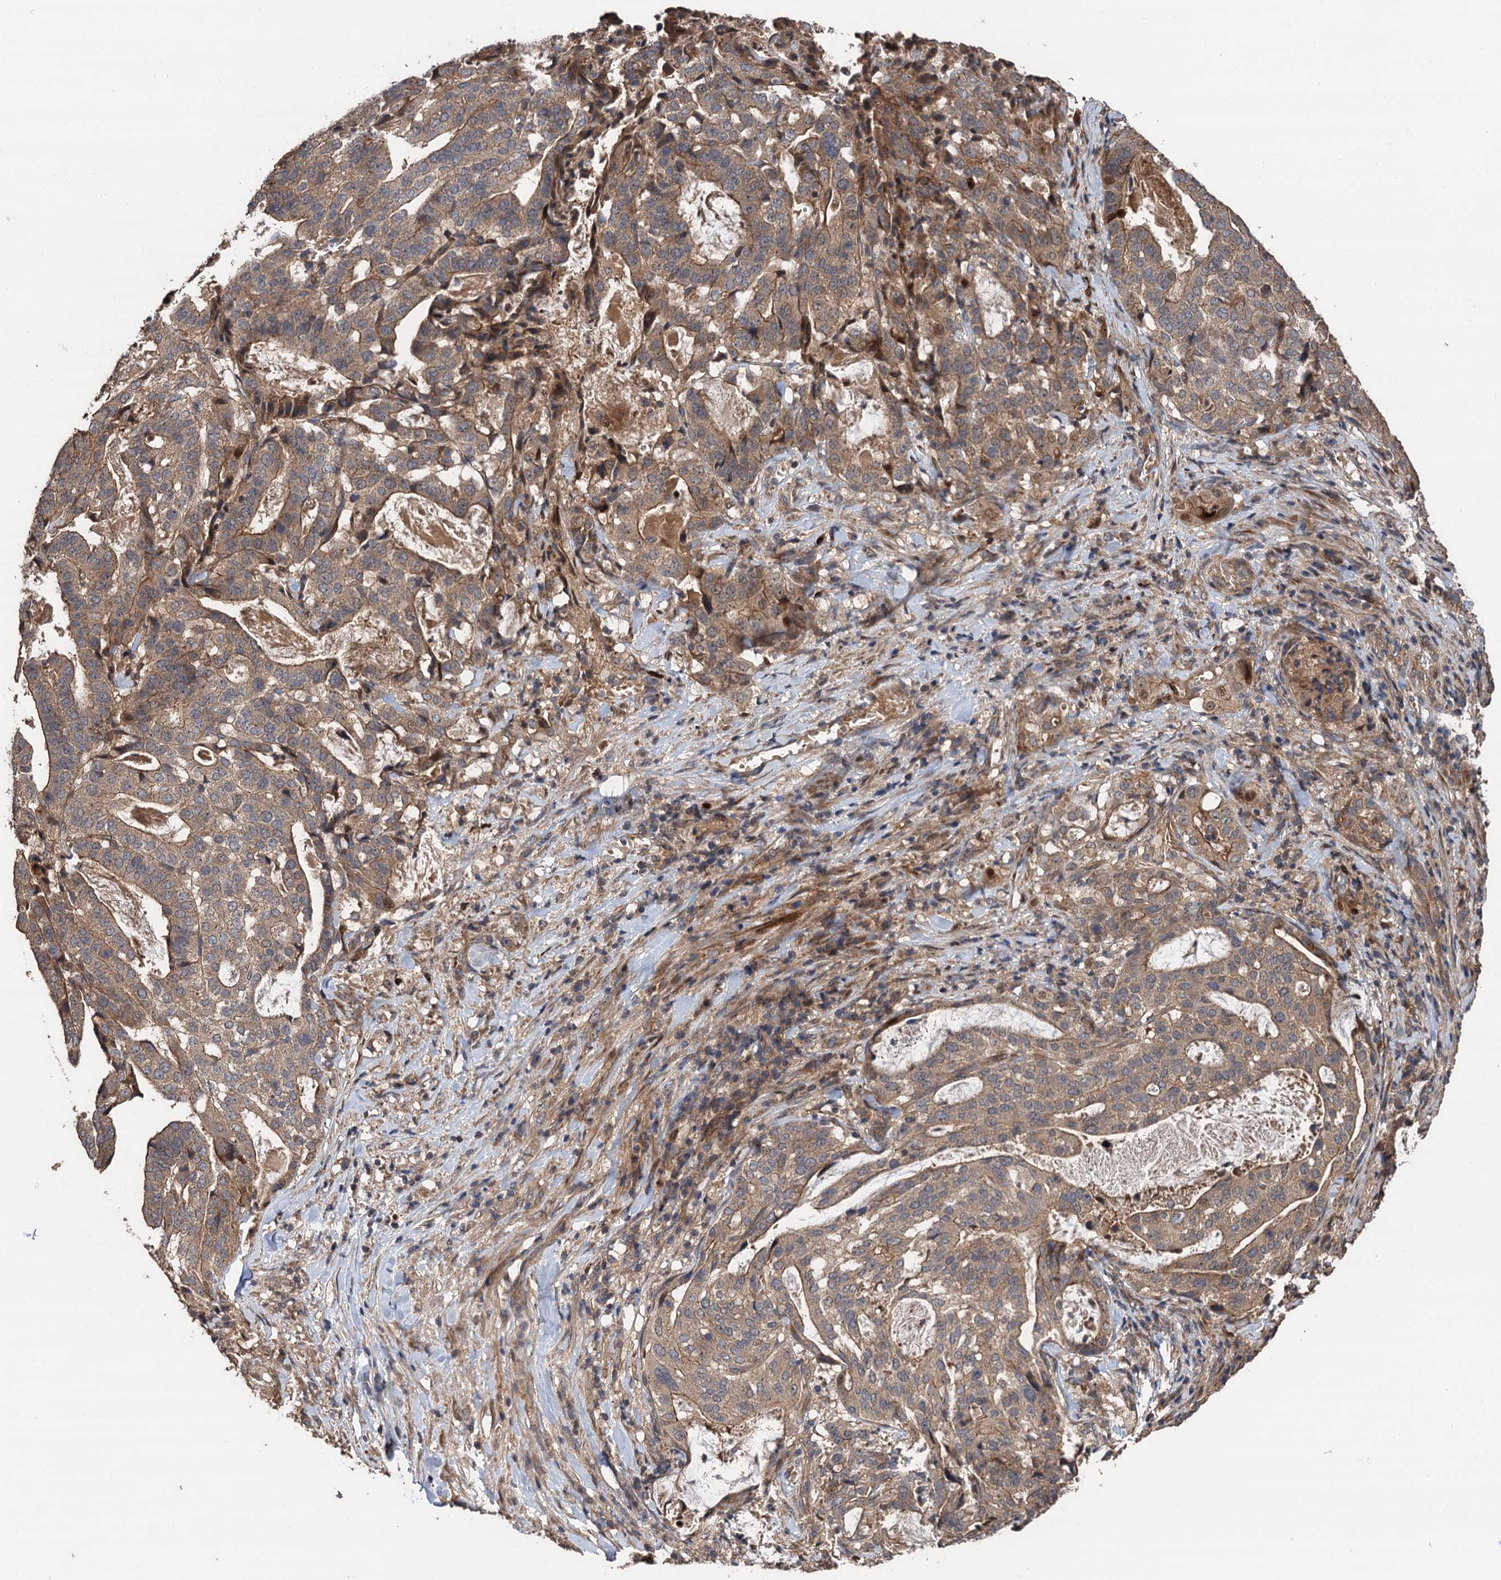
{"staining": {"intensity": "weak", "quantity": ">75%", "location": "cytoplasmic/membranous"}, "tissue": "stomach cancer", "cell_type": "Tumor cells", "image_type": "cancer", "snomed": [{"axis": "morphology", "description": "Adenocarcinoma, NOS"}, {"axis": "topography", "description": "Stomach"}], "caption": "A brown stain labels weak cytoplasmic/membranous expression of a protein in human stomach cancer (adenocarcinoma) tumor cells.", "gene": "TMEM39B", "patient": {"sex": "male", "age": 48}}